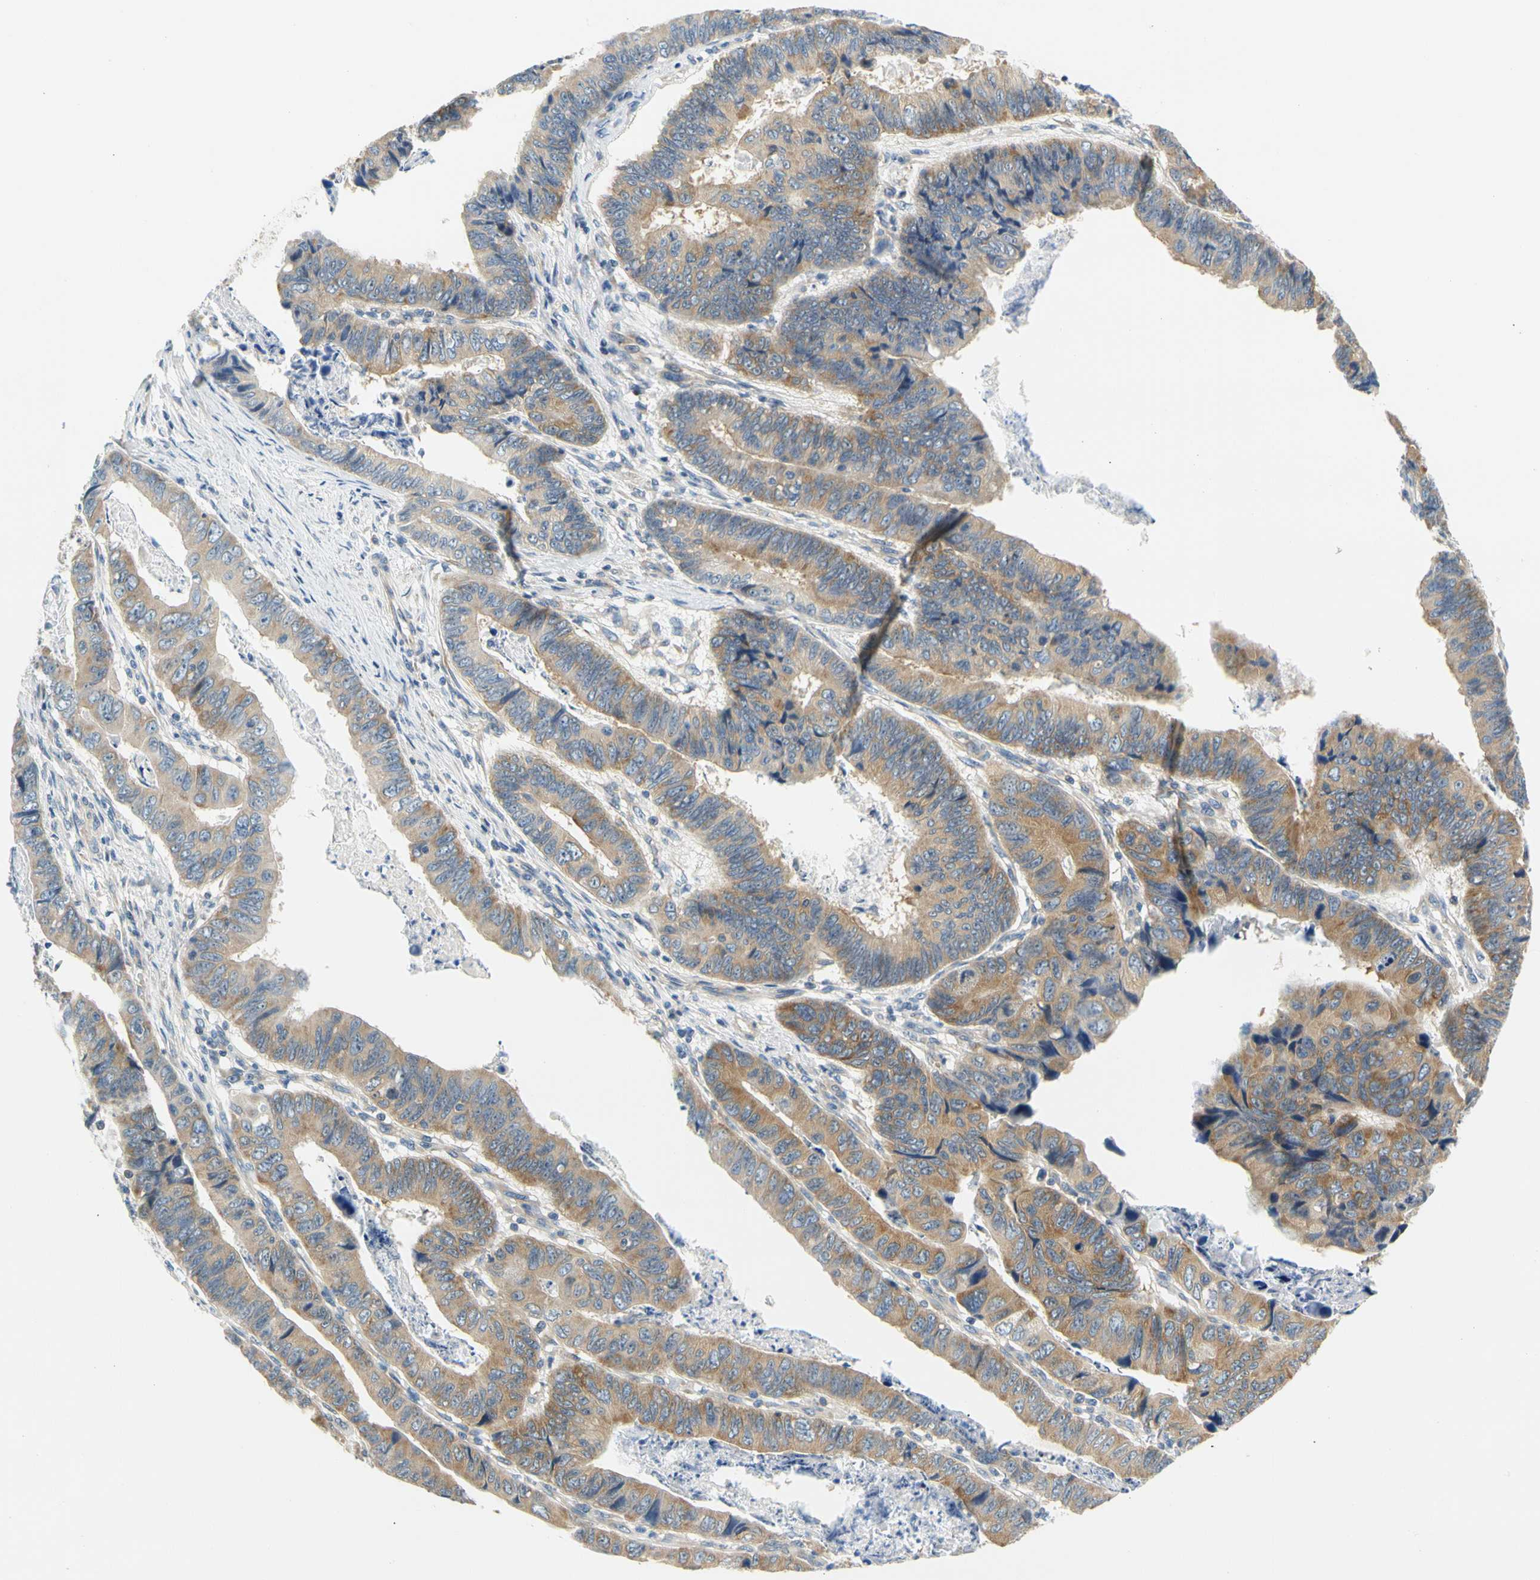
{"staining": {"intensity": "moderate", "quantity": ">75%", "location": "cytoplasmic/membranous"}, "tissue": "stomach cancer", "cell_type": "Tumor cells", "image_type": "cancer", "snomed": [{"axis": "morphology", "description": "Adenocarcinoma, NOS"}, {"axis": "topography", "description": "Stomach, lower"}], "caption": "The micrograph reveals staining of stomach cancer (adenocarcinoma), revealing moderate cytoplasmic/membranous protein positivity (brown color) within tumor cells.", "gene": "LRRC47", "patient": {"sex": "male", "age": 77}}